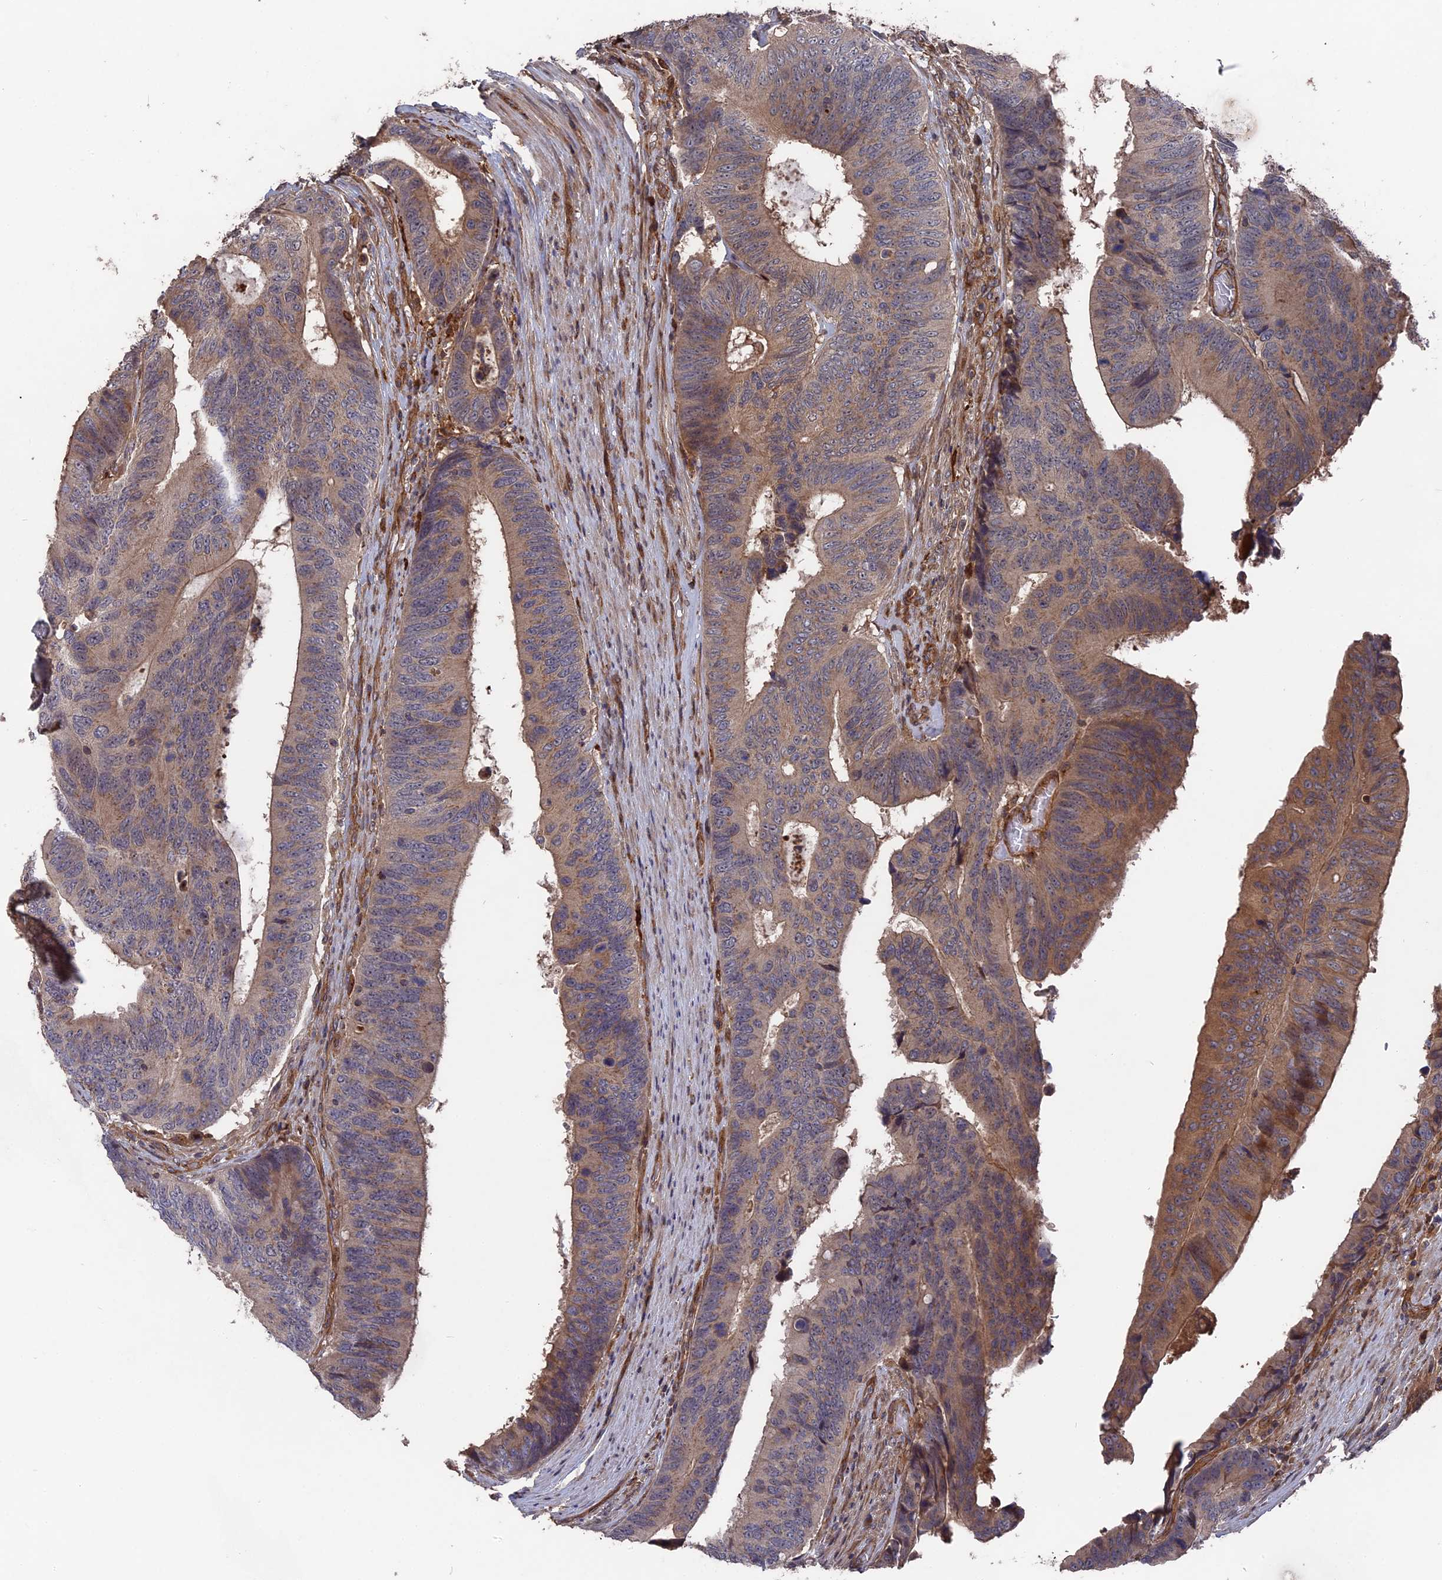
{"staining": {"intensity": "weak", "quantity": ">75%", "location": "cytoplasmic/membranous"}, "tissue": "colorectal cancer", "cell_type": "Tumor cells", "image_type": "cancer", "snomed": [{"axis": "morphology", "description": "Adenocarcinoma, NOS"}, {"axis": "topography", "description": "Colon"}], "caption": "The histopathology image displays immunohistochemical staining of colorectal cancer (adenocarcinoma). There is weak cytoplasmic/membranous positivity is appreciated in approximately >75% of tumor cells.", "gene": "DEF8", "patient": {"sex": "male", "age": 87}}